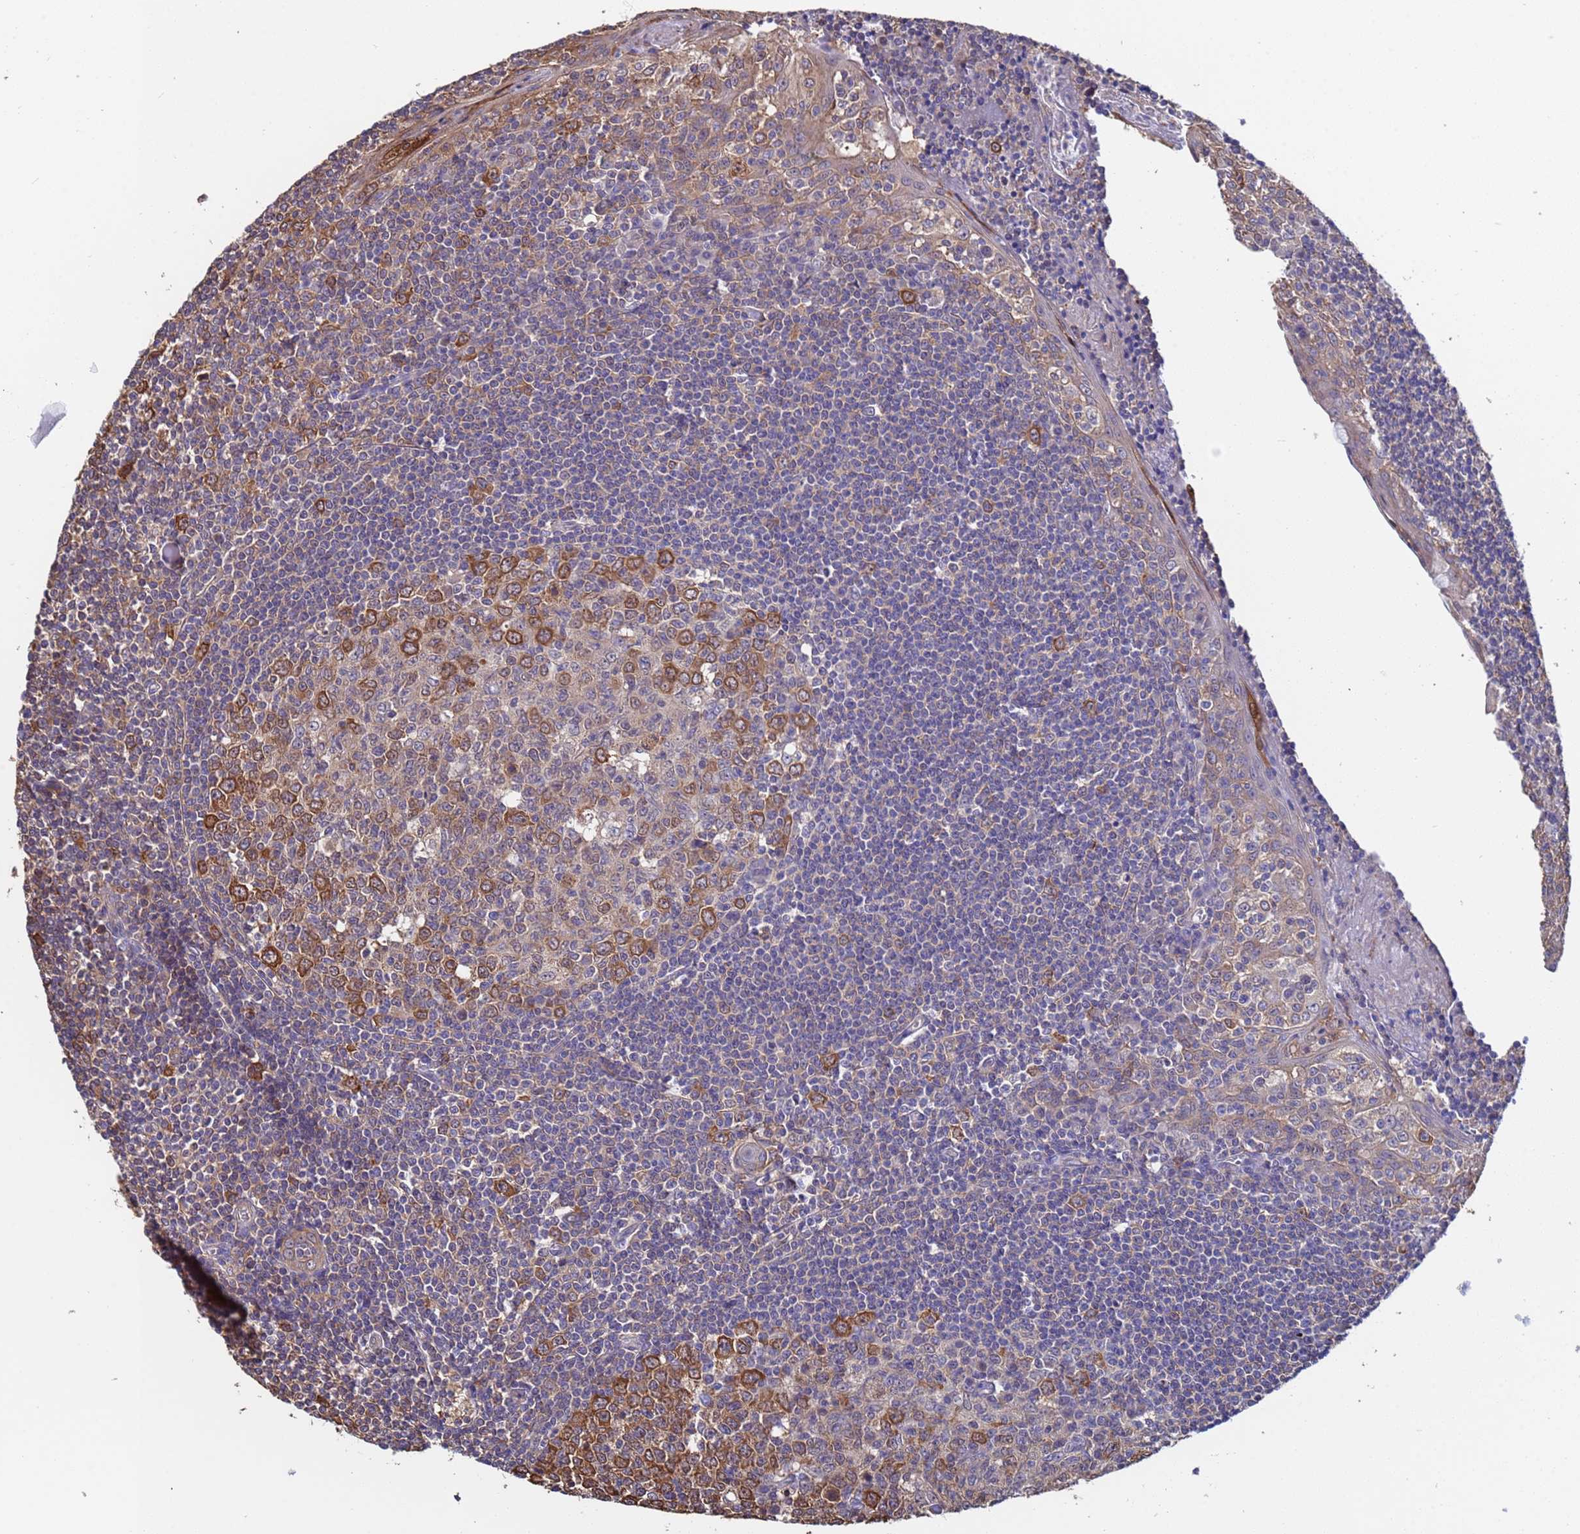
{"staining": {"intensity": "moderate", "quantity": "25%-75%", "location": "cytoplasmic/membranous"}, "tissue": "tonsil", "cell_type": "Germinal center cells", "image_type": "normal", "snomed": [{"axis": "morphology", "description": "Normal tissue, NOS"}, {"axis": "topography", "description": "Tonsil"}], "caption": "Immunohistochemical staining of unremarkable human tonsil displays medium levels of moderate cytoplasmic/membranous expression in approximately 25%-75% of germinal center cells.", "gene": "FAM25A", "patient": {"sex": "male", "age": 27}}